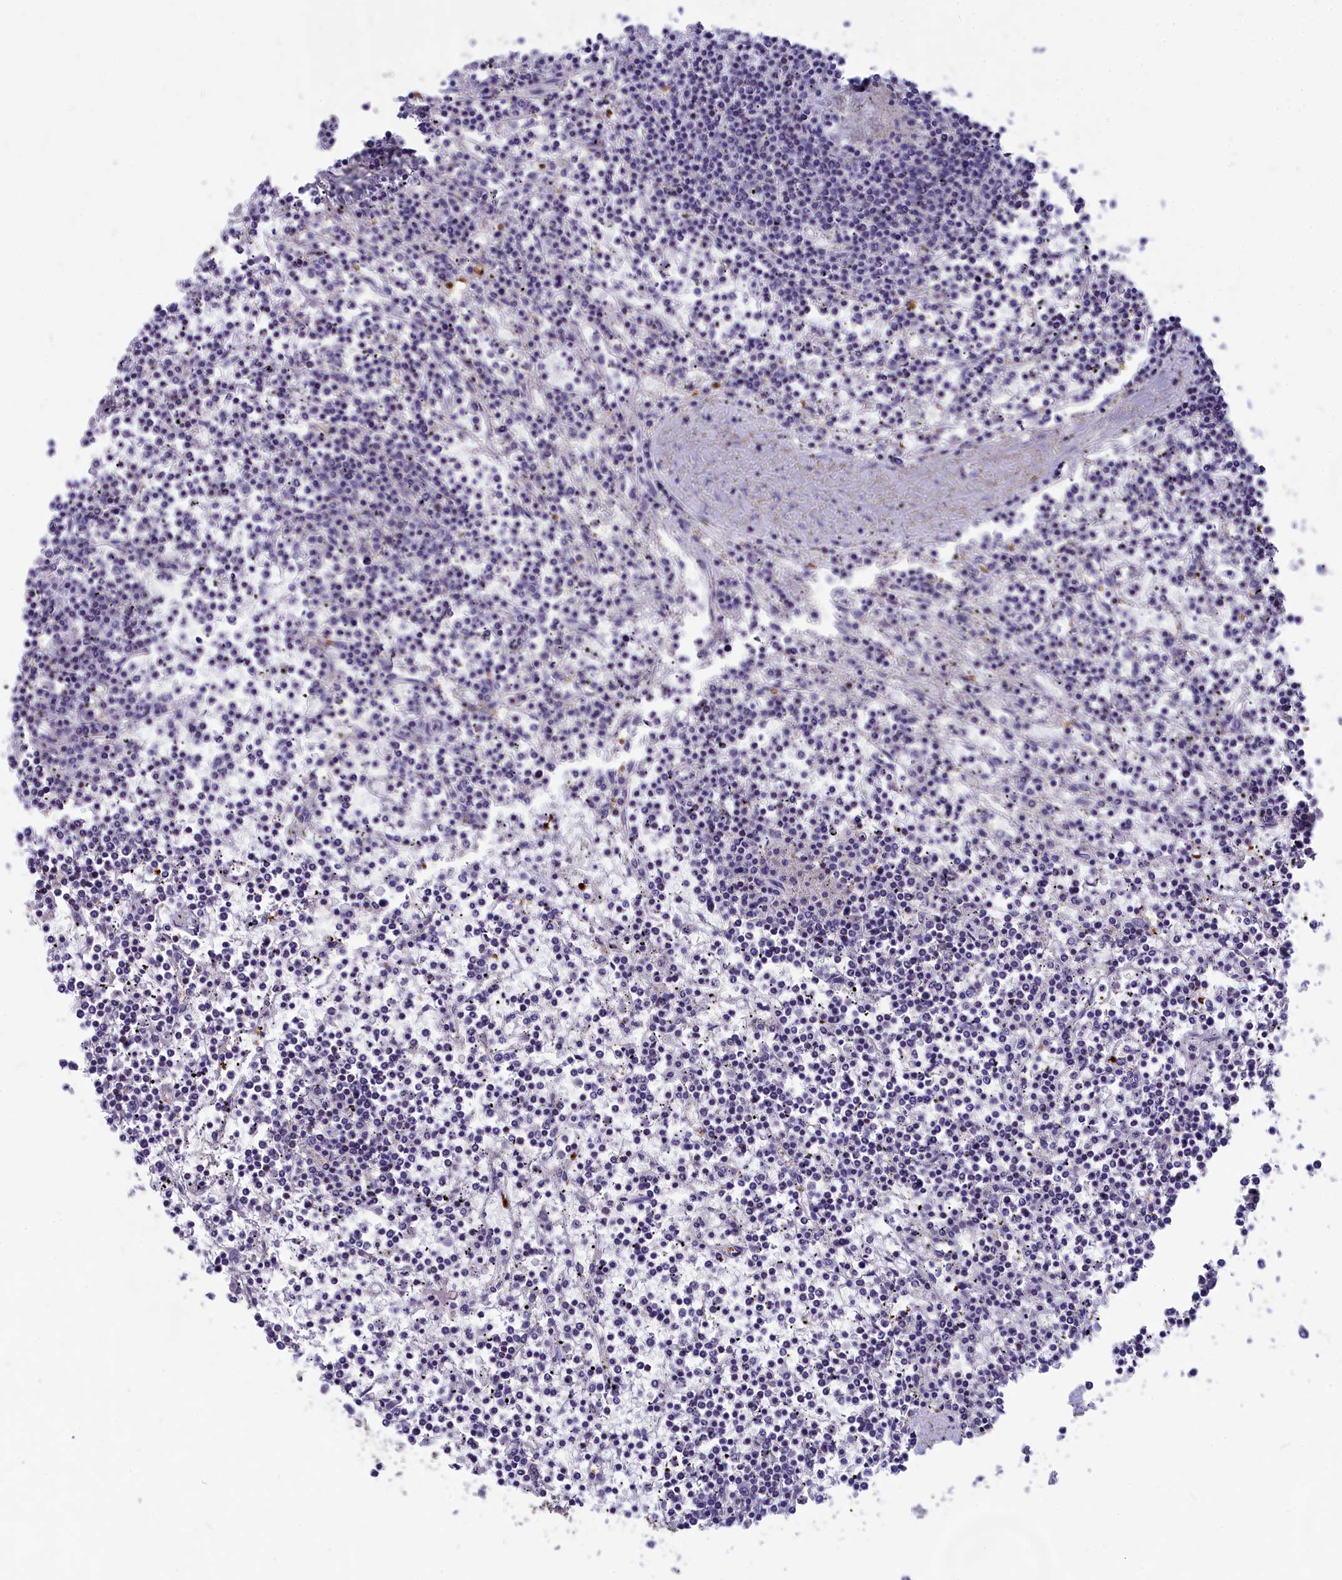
{"staining": {"intensity": "negative", "quantity": "none", "location": "none"}, "tissue": "lymphoma", "cell_type": "Tumor cells", "image_type": "cancer", "snomed": [{"axis": "morphology", "description": "Malignant lymphoma, non-Hodgkin's type, Low grade"}, {"axis": "topography", "description": "Spleen"}], "caption": "Immunohistochemistry (IHC) of human lymphoma shows no positivity in tumor cells.", "gene": "NKPD1", "patient": {"sex": "female", "age": 19}}